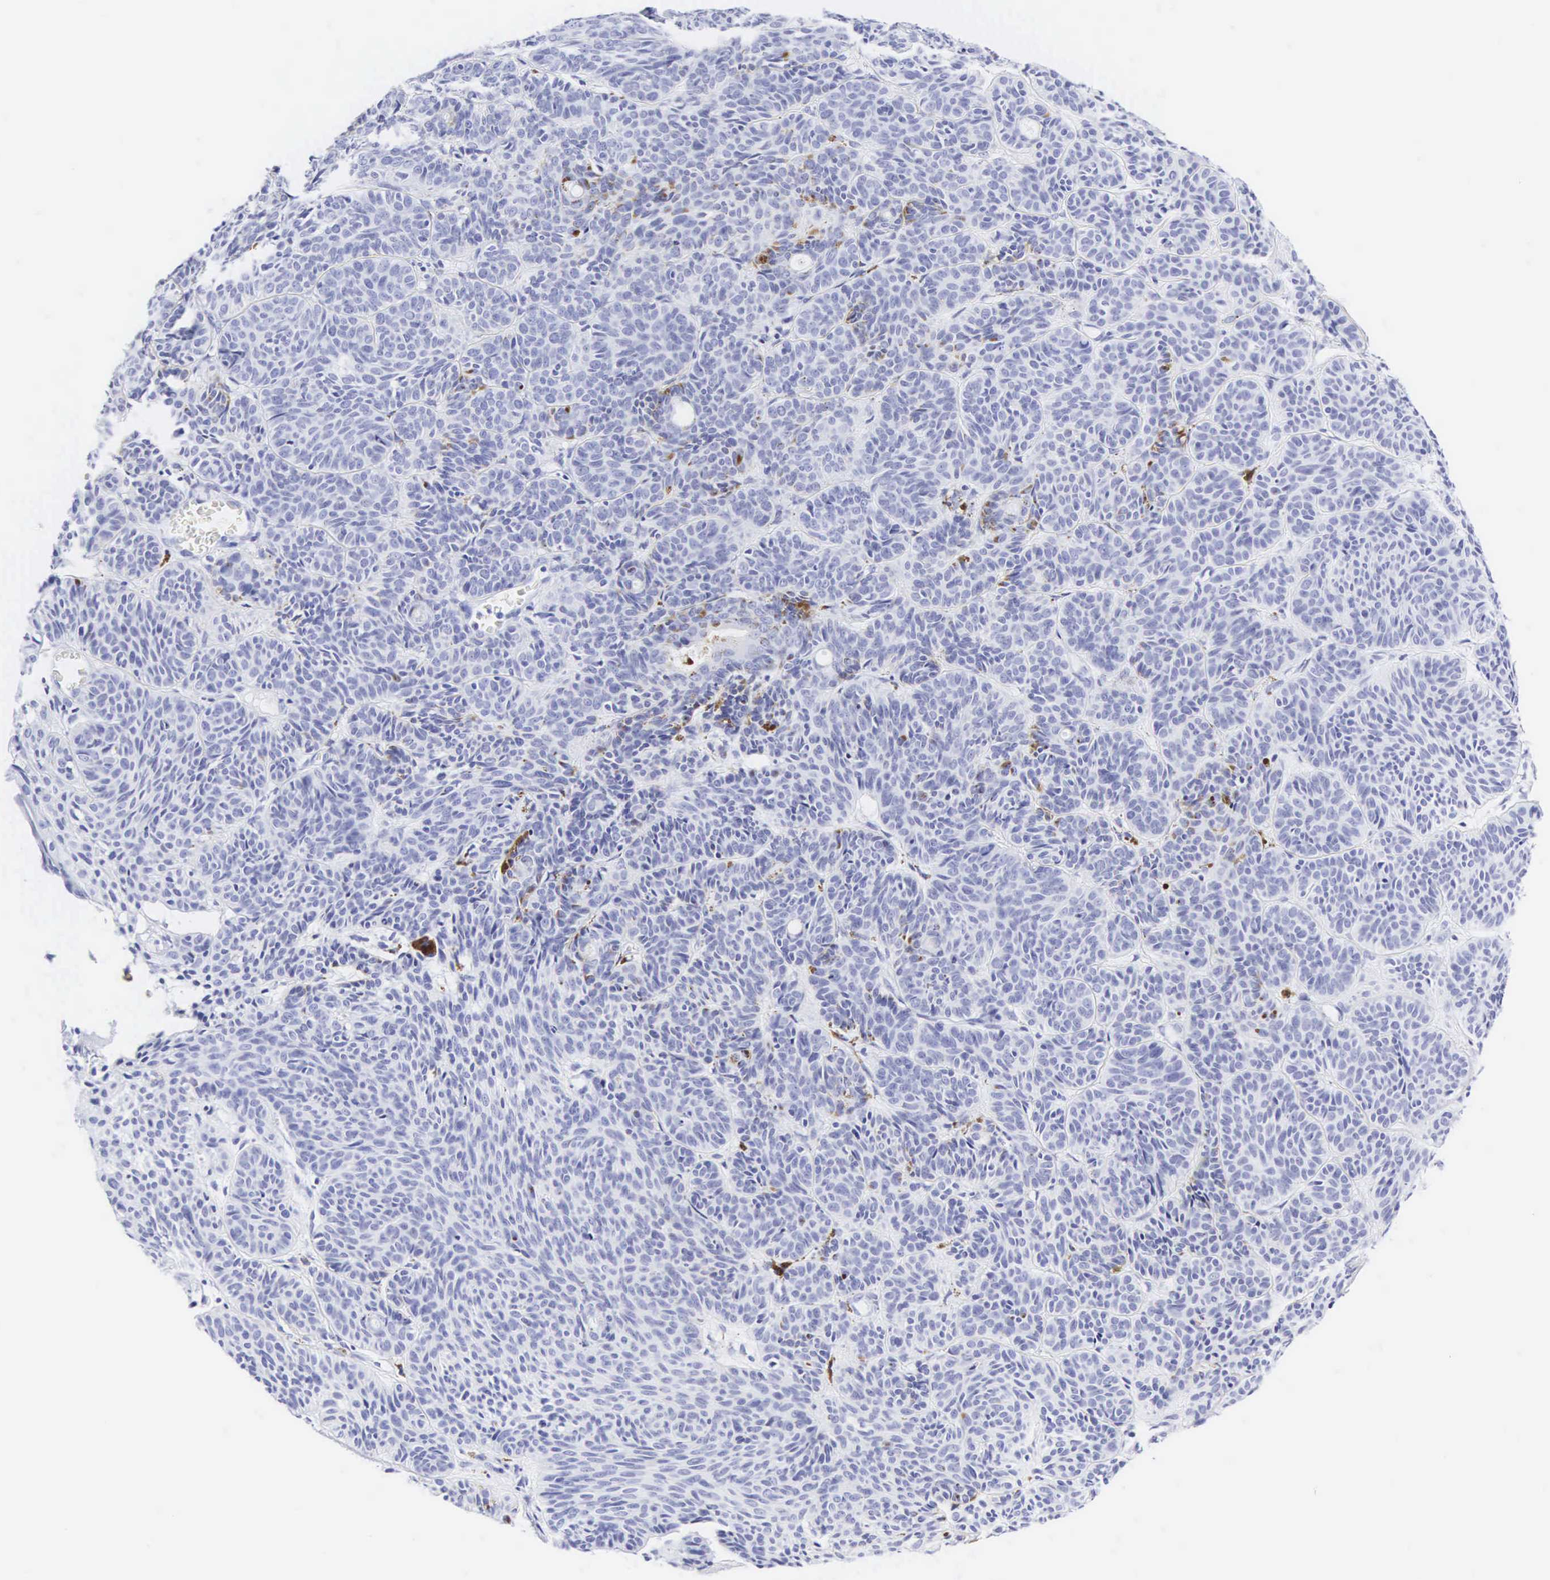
{"staining": {"intensity": "negative", "quantity": "none", "location": "none"}, "tissue": "skin cancer", "cell_type": "Tumor cells", "image_type": "cancer", "snomed": [{"axis": "morphology", "description": "Basal cell carcinoma"}, {"axis": "topography", "description": "Skin"}], "caption": "Immunohistochemistry (IHC) micrograph of neoplastic tissue: skin cancer (basal cell carcinoma) stained with DAB displays no significant protein staining in tumor cells. (DAB immunohistochemistry visualized using brightfield microscopy, high magnification).", "gene": "CGB3", "patient": {"sex": "female", "age": 62}}